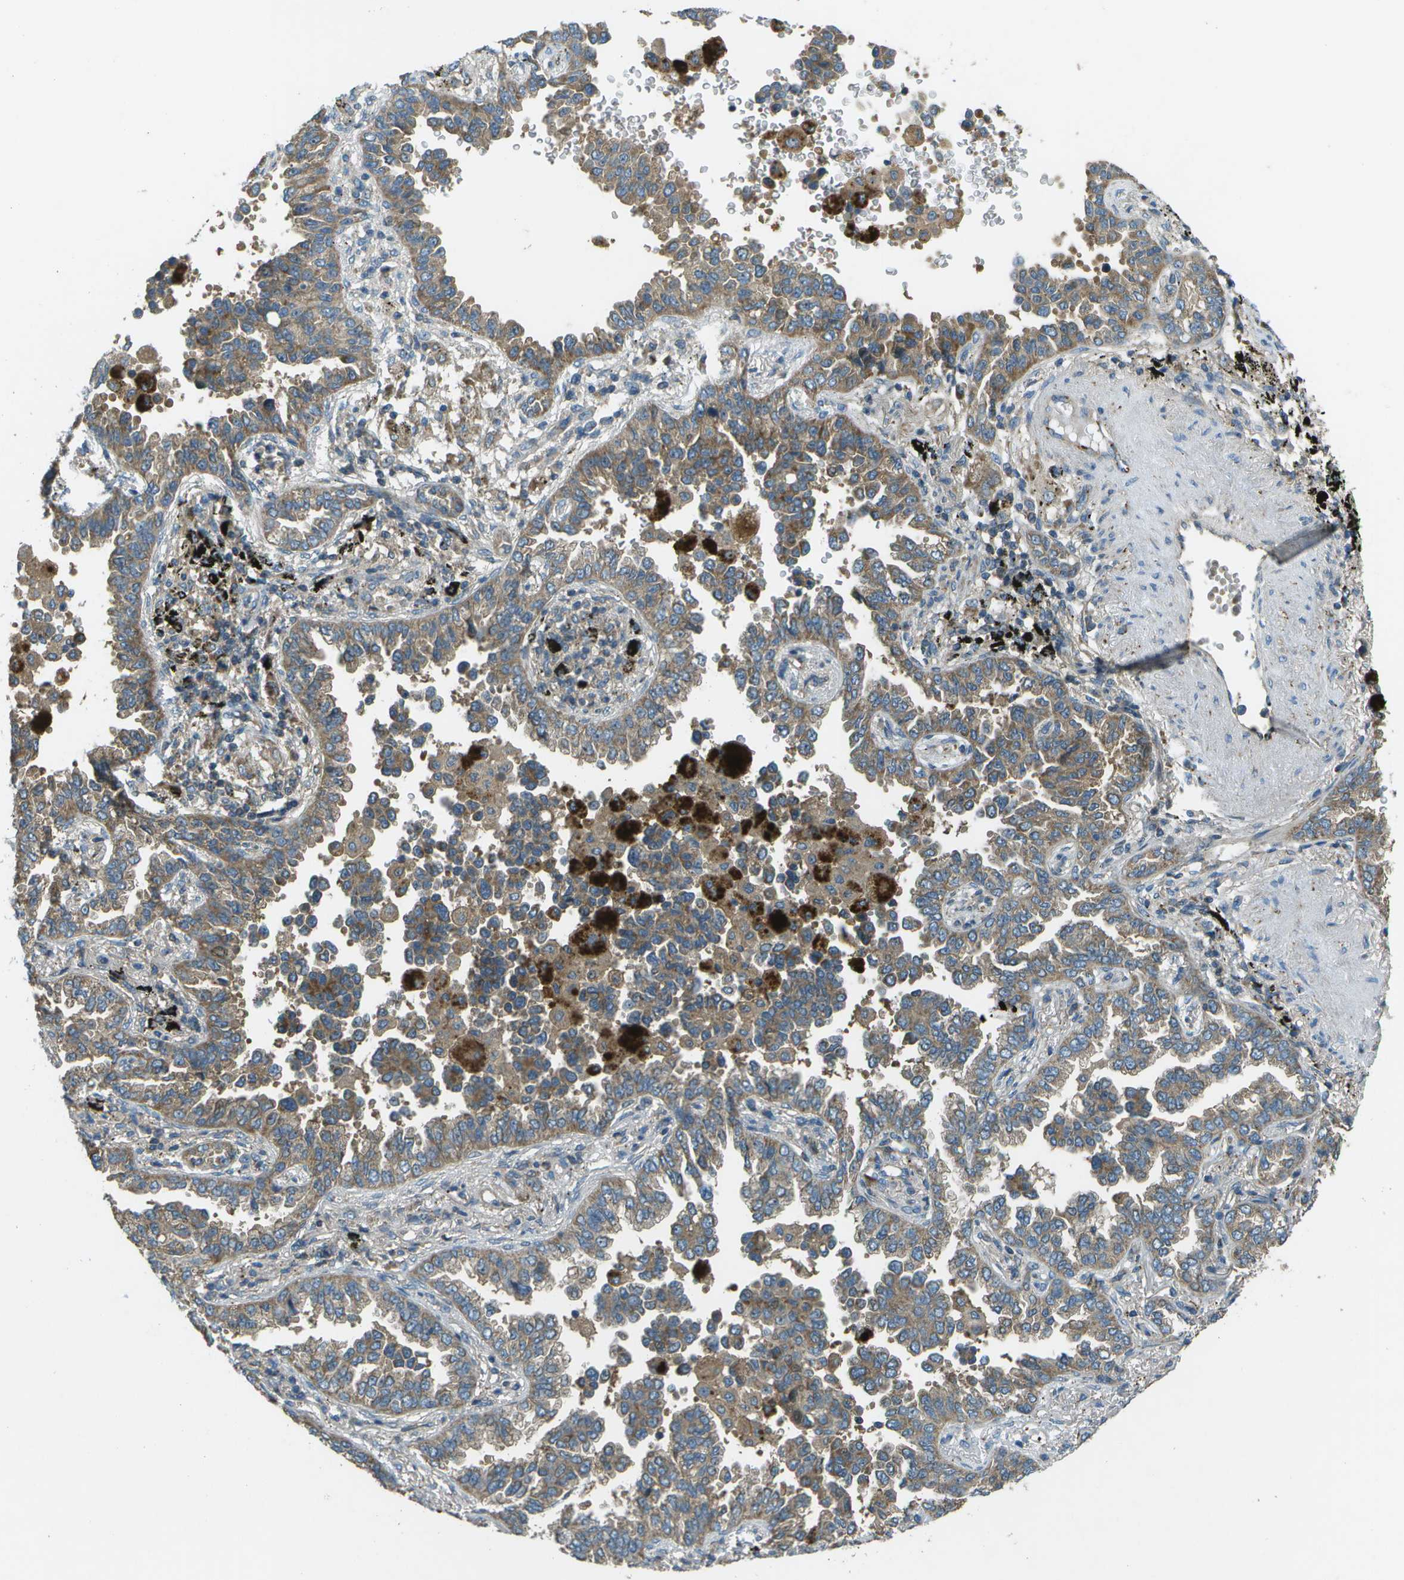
{"staining": {"intensity": "moderate", "quantity": ">75%", "location": "cytoplasmic/membranous"}, "tissue": "lung cancer", "cell_type": "Tumor cells", "image_type": "cancer", "snomed": [{"axis": "morphology", "description": "Normal tissue, NOS"}, {"axis": "morphology", "description": "Adenocarcinoma, NOS"}, {"axis": "topography", "description": "Lung"}], "caption": "This micrograph shows immunohistochemistry staining of lung adenocarcinoma, with medium moderate cytoplasmic/membranous expression in approximately >75% of tumor cells.", "gene": "PXYLP1", "patient": {"sex": "male", "age": 59}}